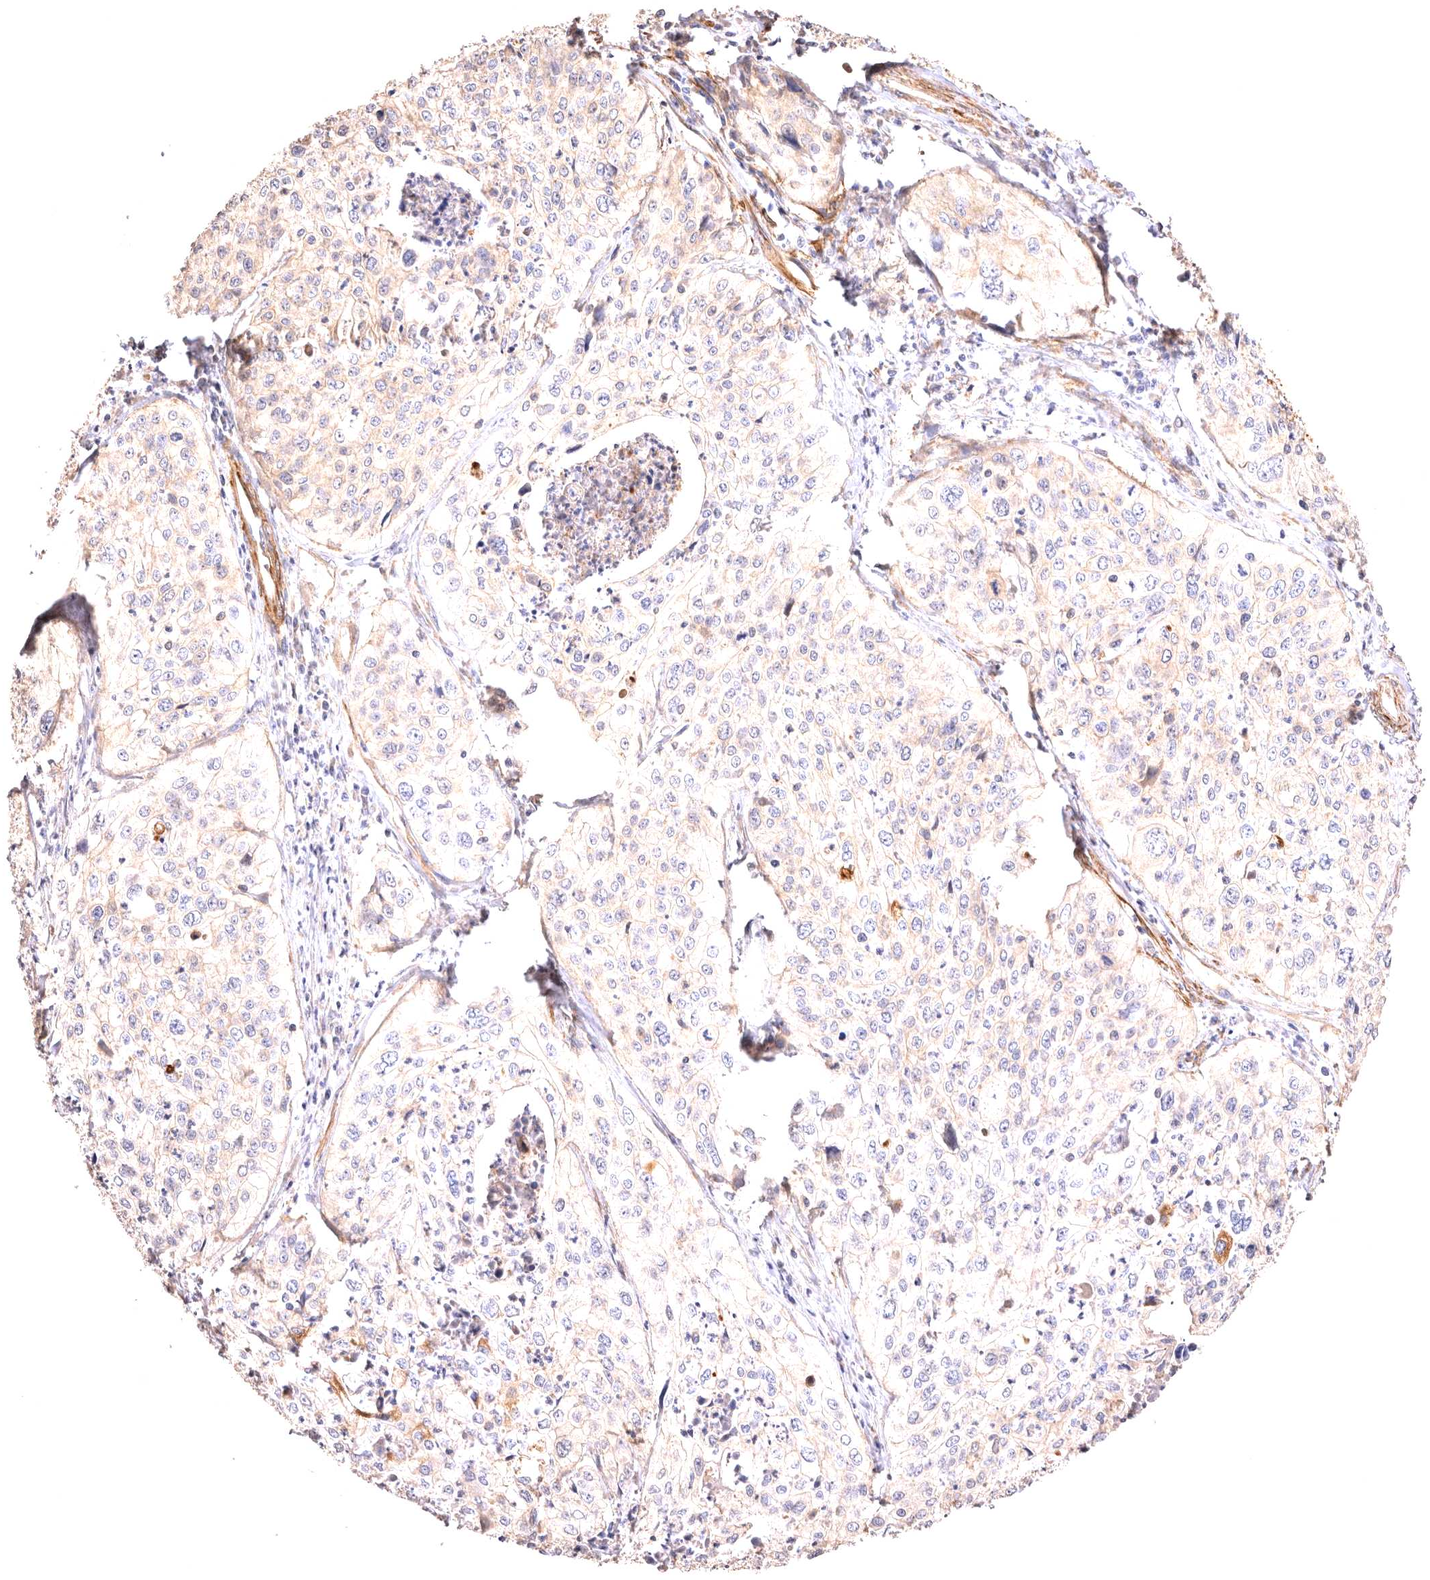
{"staining": {"intensity": "weak", "quantity": "25%-75%", "location": "cytoplasmic/membranous"}, "tissue": "cervical cancer", "cell_type": "Tumor cells", "image_type": "cancer", "snomed": [{"axis": "morphology", "description": "Squamous cell carcinoma, NOS"}, {"axis": "topography", "description": "Cervix"}], "caption": "Brown immunohistochemical staining in squamous cell carcinoma (cervical) displays weak cytoplasmic/membranous expression in about 25%-75% of tumor cells. The protein is stained brown, and the nuclei are stained in blue (DAB (3,3'-diaminobenzidine) IHC with brightfield microscopy, high magnification).", "gene": "VPS45", "patient": {"sex": "female", "age": 31}}